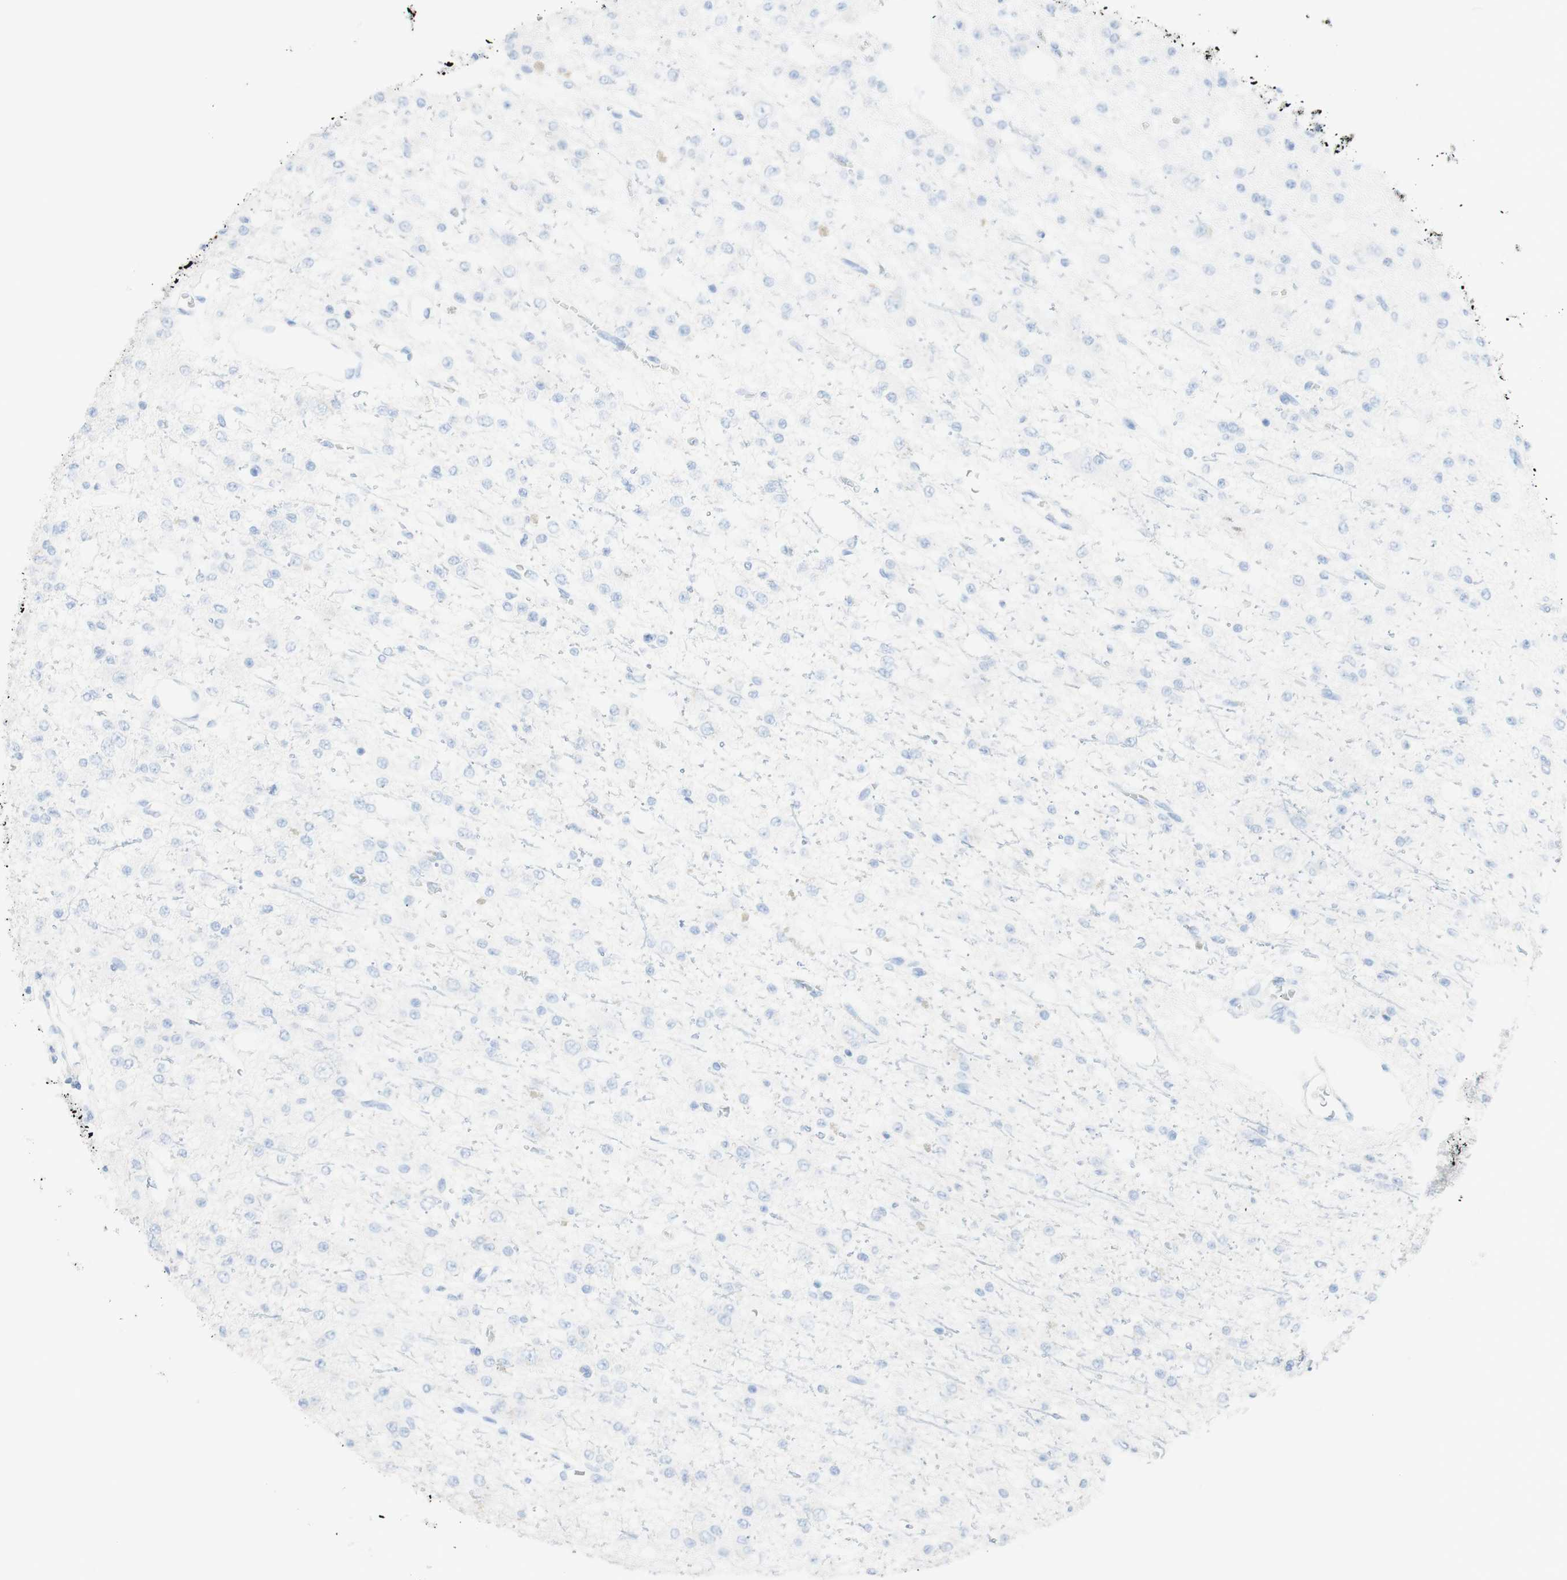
{"staining": {"intensity": "negative", "quantity": "none", "location": "none"}, "tissue": "glioma", "cell_type": "Tumor cells", "image_type": "cancer", "snomed": [{"axis": "morphology", "description": "Glioma, malignant, Low grade"}, {"axis": "topography", "description": "Brain"}], "caption": "The image exhibits no staining of tumor cells in glioma.", "gene": "TPO", "patient": {"sex": "male", "age": 38}}